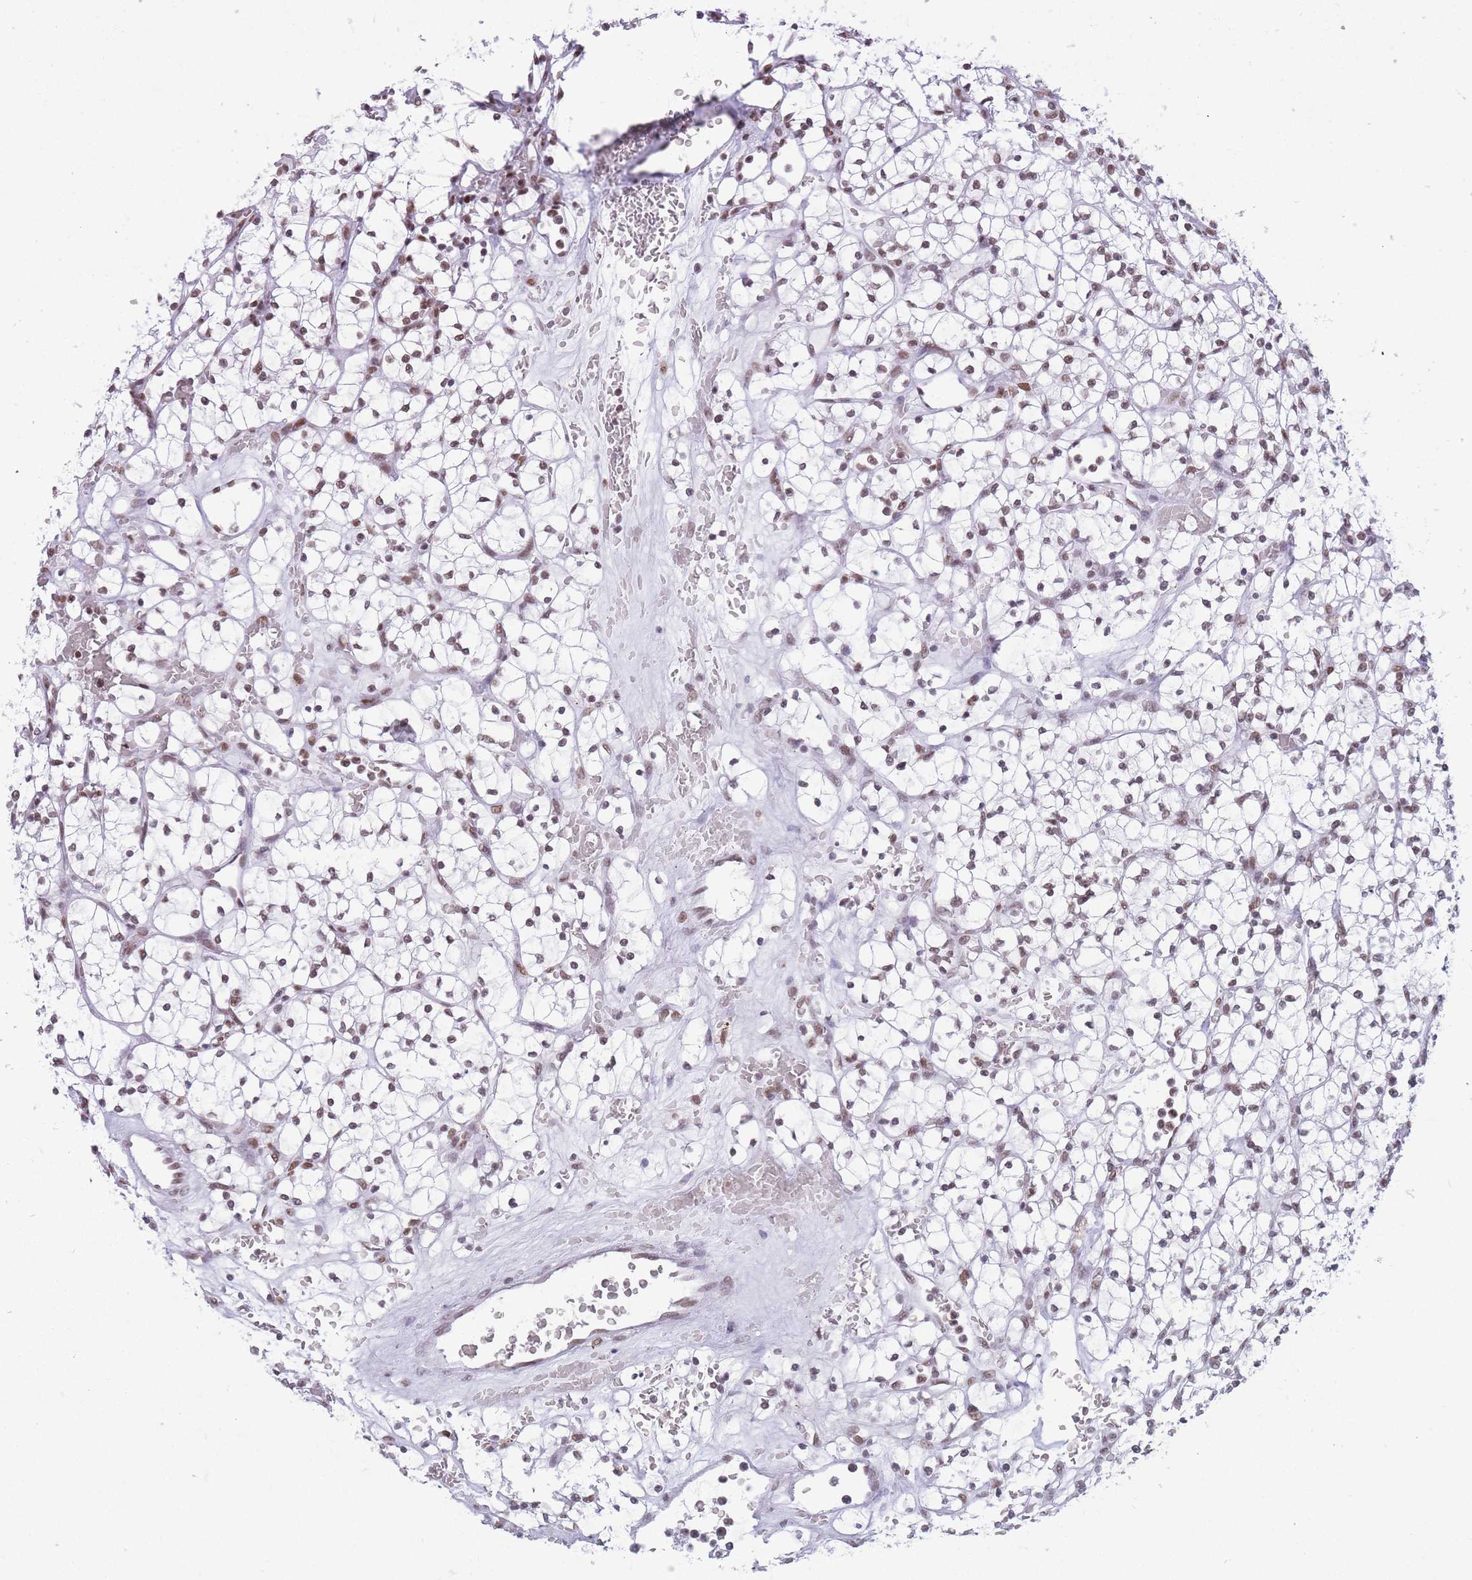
{"staining": {"intensity": "moderate", "quantity": ">75%", "location": "nuclear"}, "tissue": "renal cancer", "cell_type": "Tumor cells", "image_type": "cancer", "snomed": [{"axis": "morphology", "description": "Adenocarcinoma, NOS"}, {"axis": "topography", "description": "Kidney"}], "caption": "An image of adenocarcinoma (renal) stained for a protein displays moderate nuclear brown staining in tumor cells. Using DAB (3,3'-diaminobenzidine) (brown) and hematoxylin (blue) stains, captured at high magnification using brightfield microscopy.", "gene": "HNRNPUL1", "patient": {"sex": "female", "age": 64}}